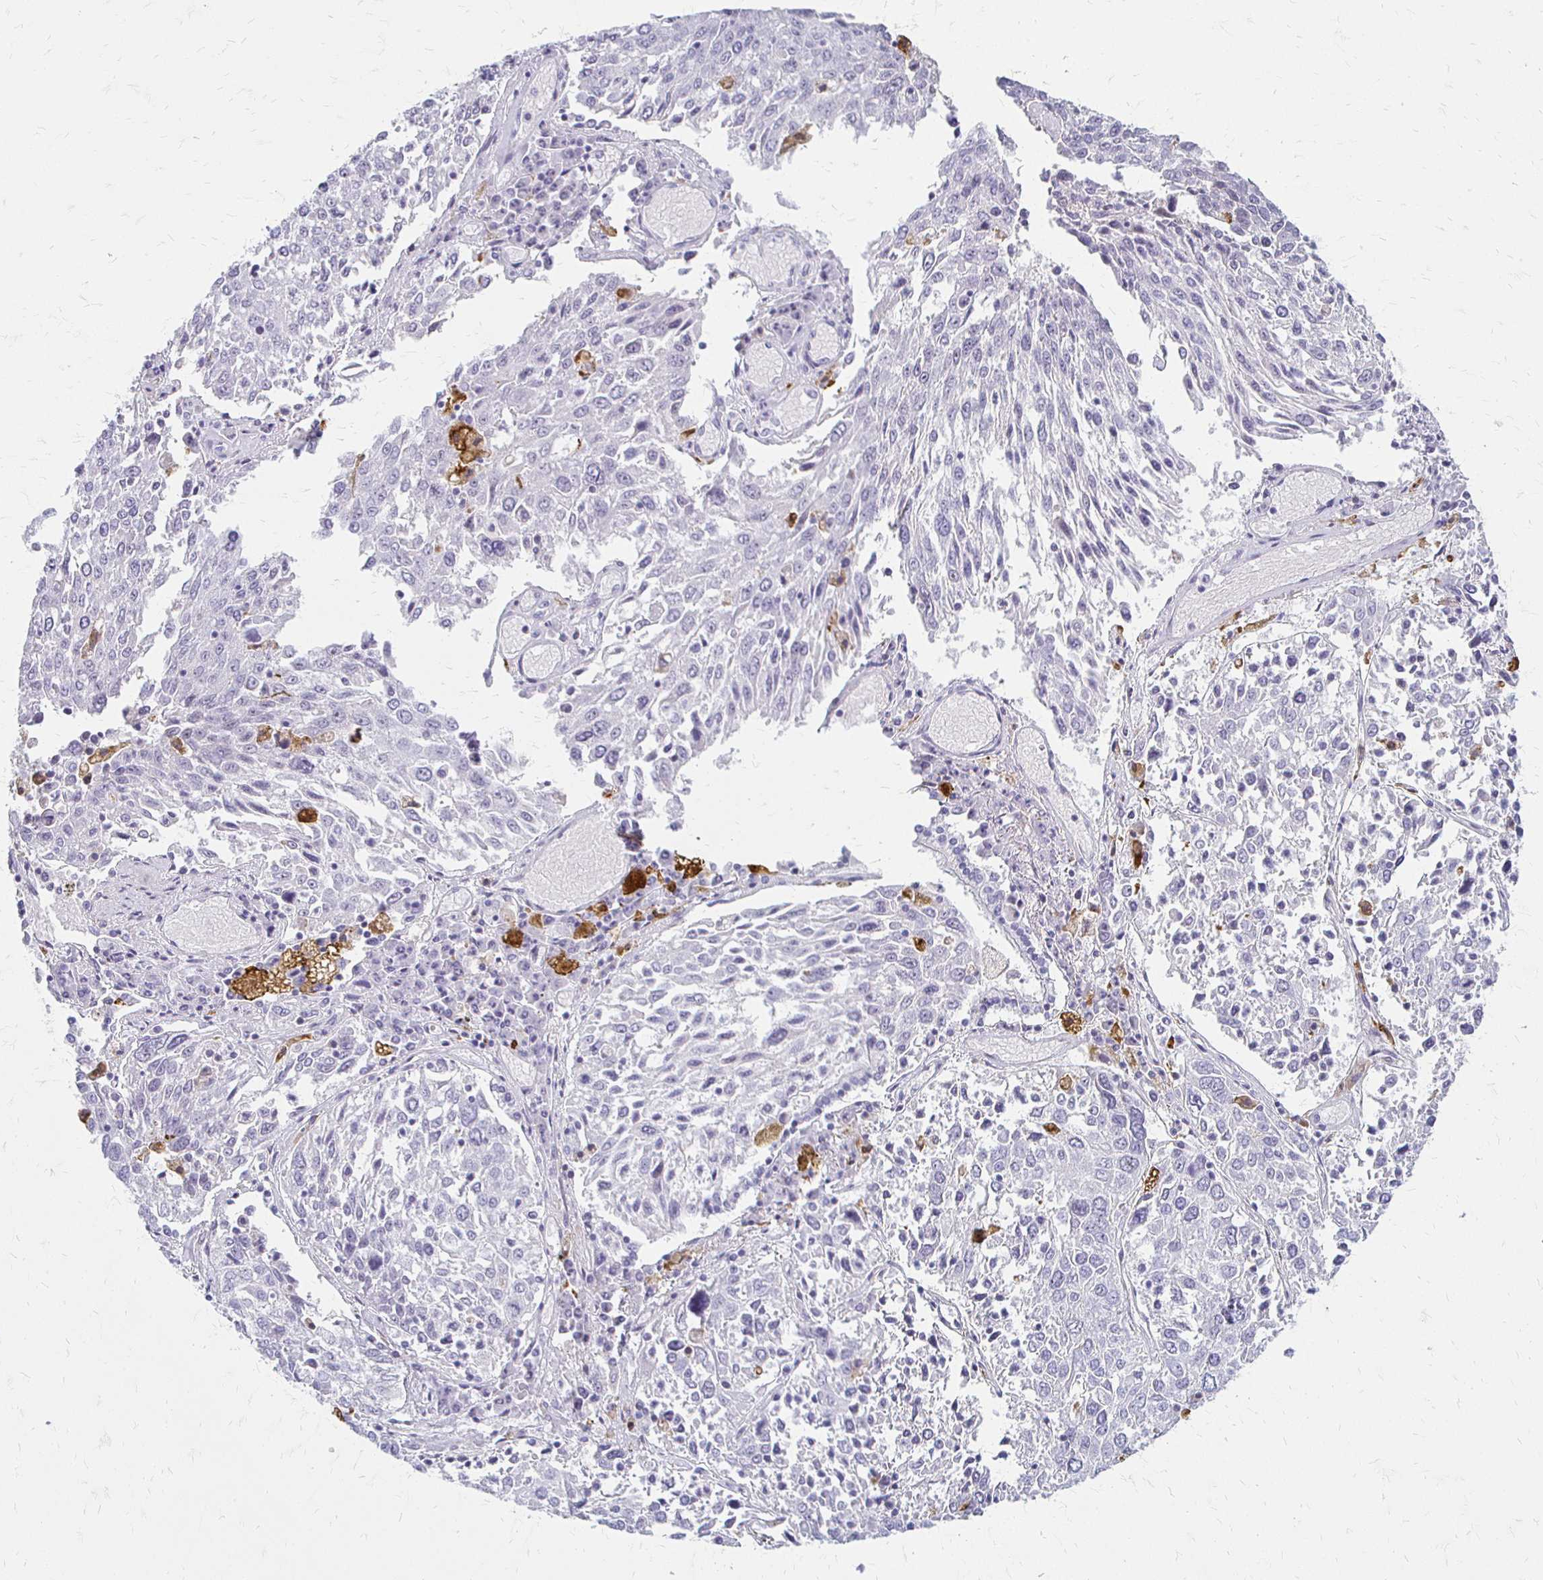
{"staining": {"intensity": "negative", "quantity": "none", "location": "none"}, "tissue": "lung cancer", "cell_type": "Tumor cells", "image_type": "cancer", "snomed": [{"axis": "morphology", "description": "Squamous cell carcinoma, NOS"}, {"axis": "topography", "description": "Lung"}], "caption": "This is an immunohistochemistry micrograph of squamous cell carcinoma (lung). There is no staining in tumor cells.", "gene": "ACP5", "patient": {"sex": "male", "age": 65}}